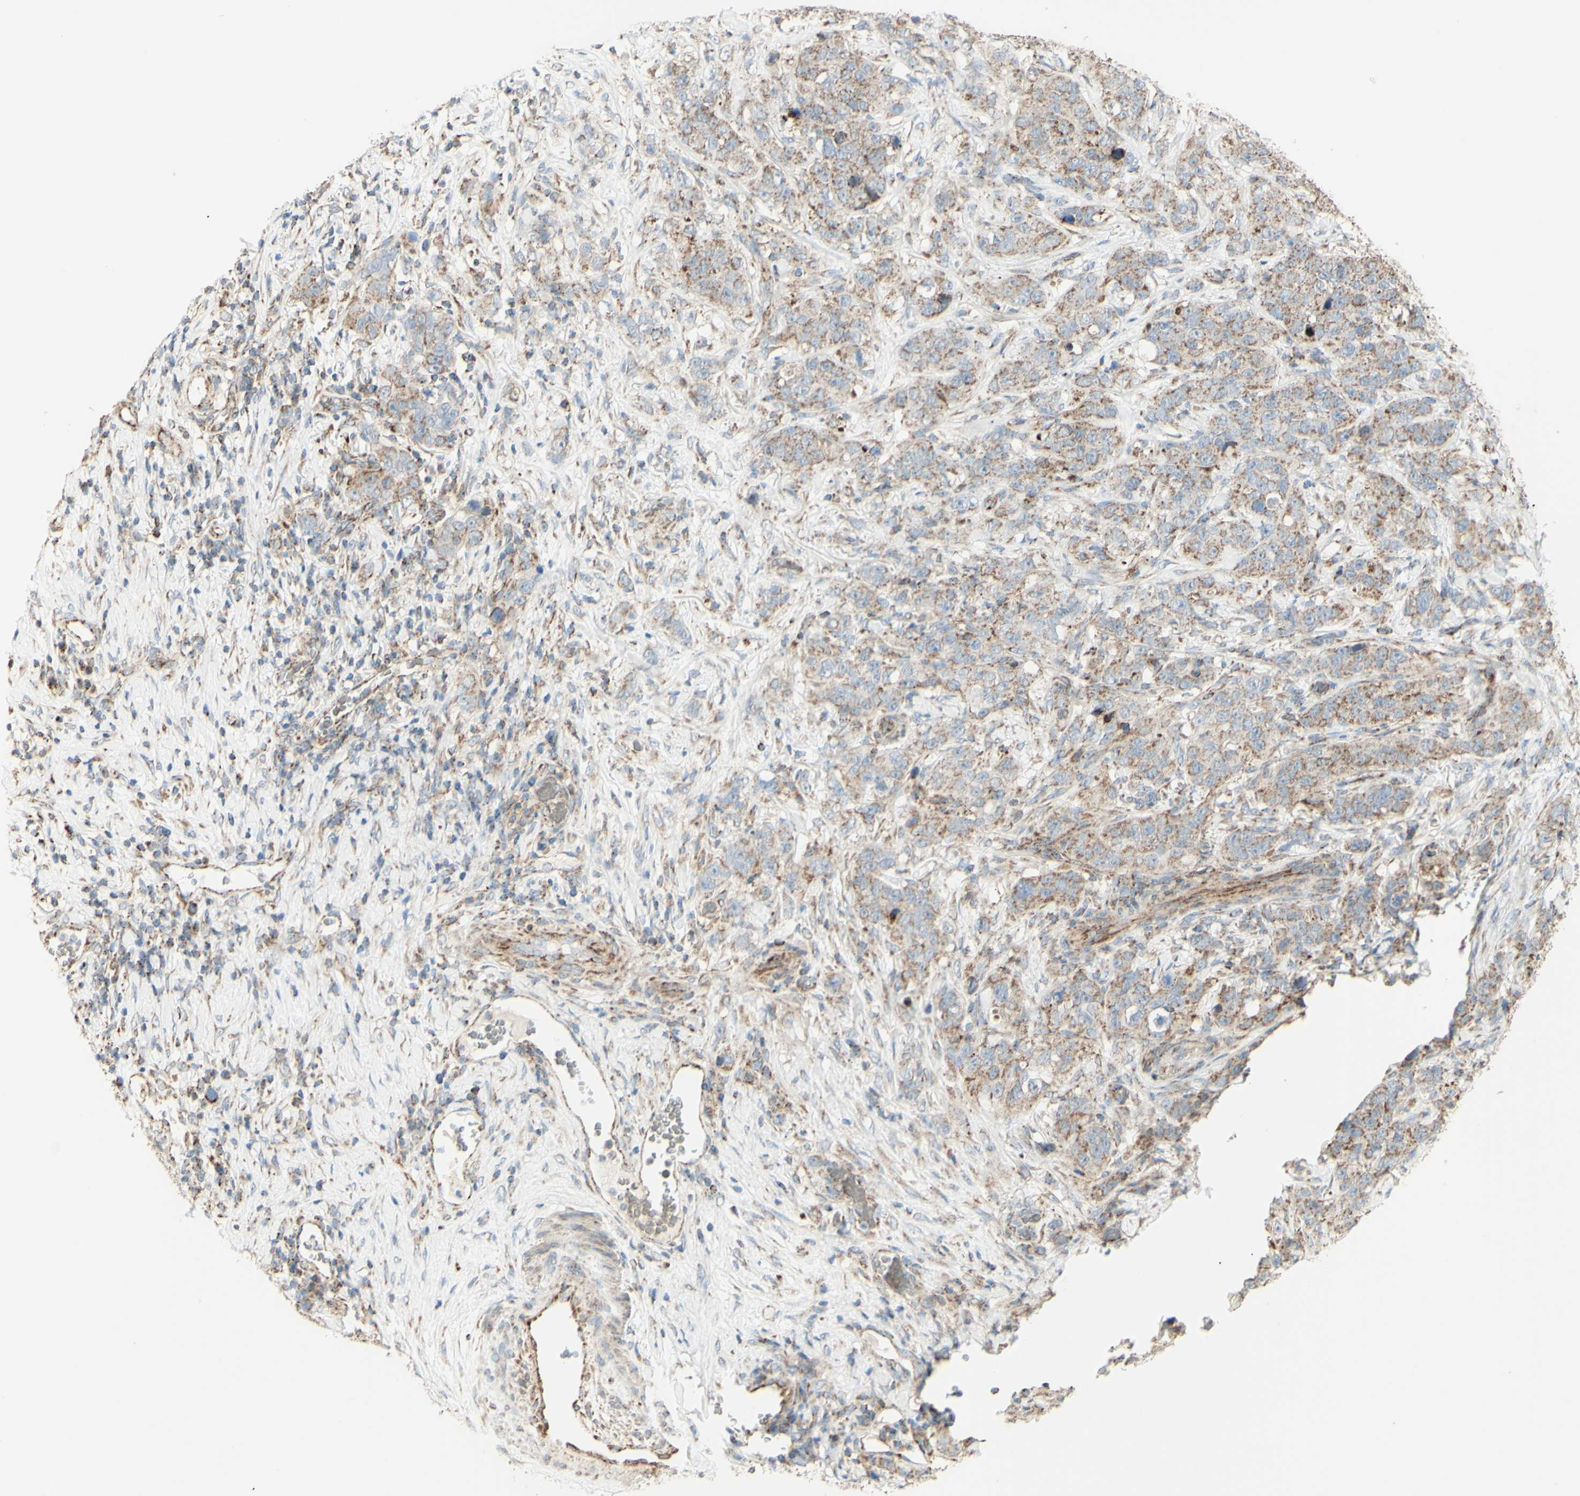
{"staining": {"intensity": "weak", "quantity": ">75%", "location": "cytoplasmic/membranous"}, "tissue": "stomach cancer", "cell_type": "Tumor cells", "image_type": "cancer", "snomed": [{"axis": "morphology", "description": "Adenocarcinoma, NOS"}, {"axis": "topography", "description": "Stomach"}], "caption": "Tumor cells show low levels of weak cytoplasmic/membranous expression in approximately >75% of cells in human adenocarcinoma (stomach).", "gene": "LETM1", "patient": {"sex": "male", "age": 48}}